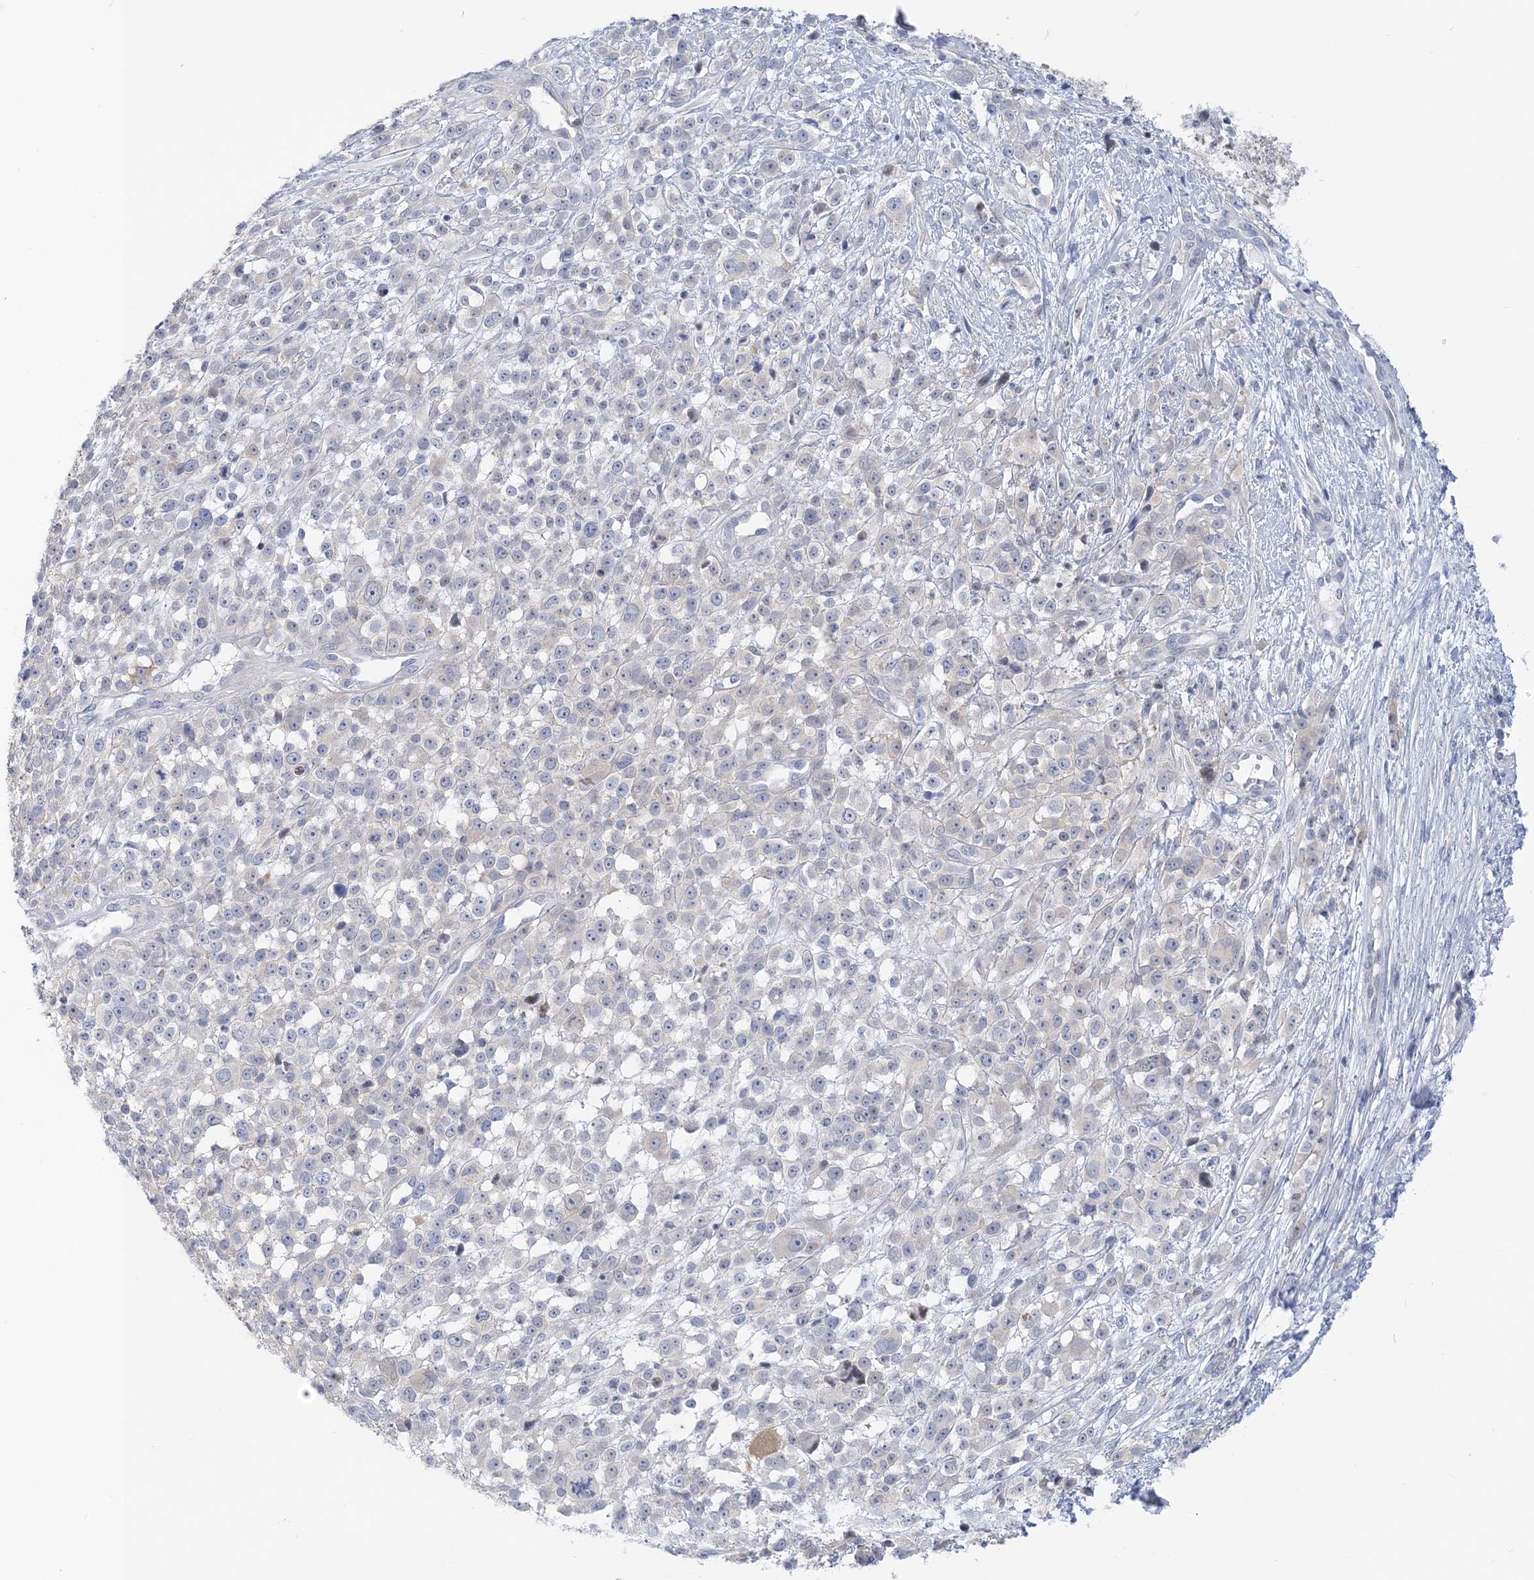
{"staining": {"intensity": "negative", "quantity": "none", "location": "none"}, "tissue": "melanoma", "cell_type": "Tumor cells", "image_type": "cancer", "snomed": [{"axis": "morphology", "description": "Malignant melanoma, NOS"}, {"axis": "topography", "description": "Skin"}], "caption": "Tumor cells show no significant expression in malignant melanoma.", "gene": "THADA", "patient": {"sex": "female", "age": 55}}